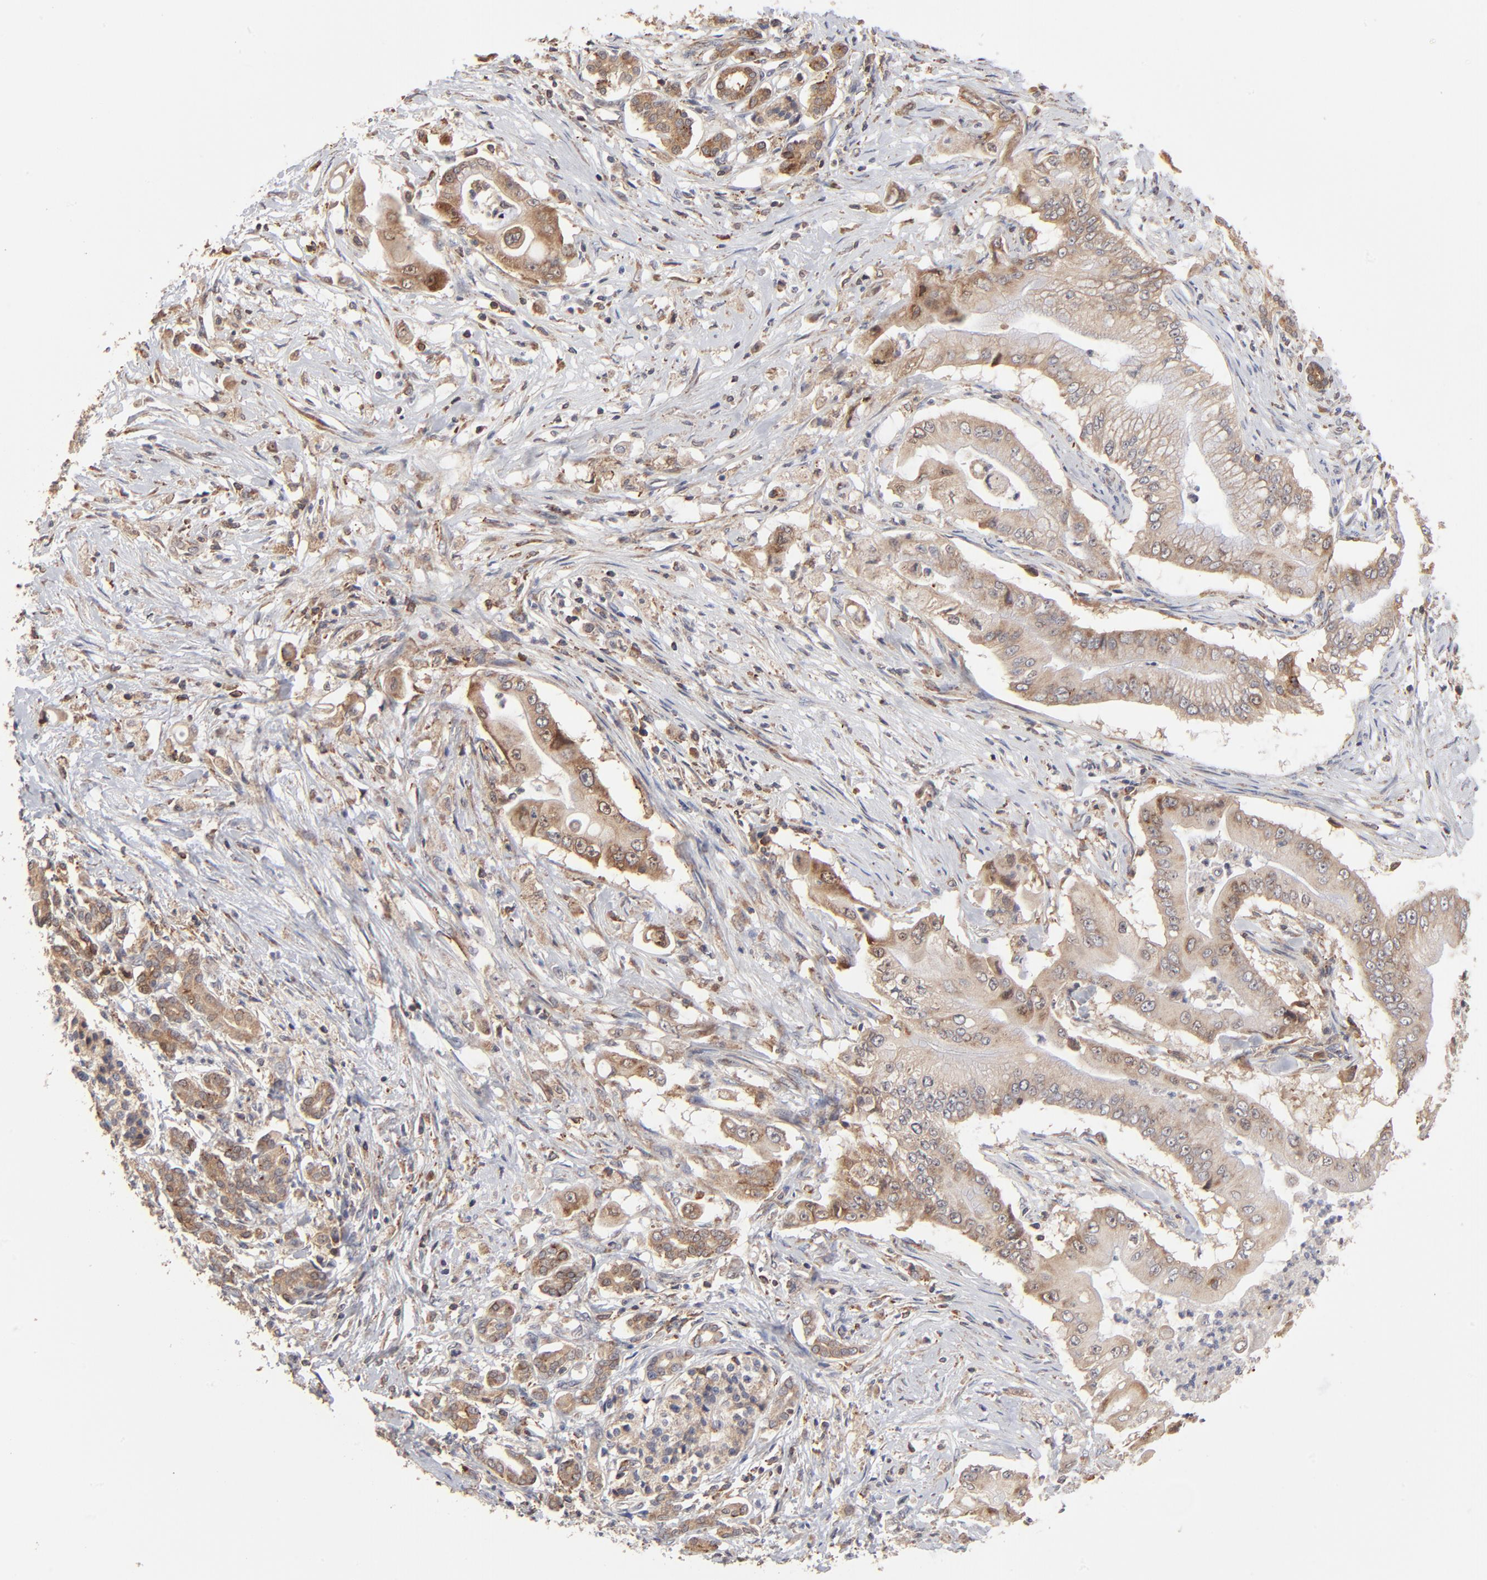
{"staining": {"intensity": "moderate", "quantity": "25%-75%", "location": "cytoplasmic/membranous"}, "tissue": "pancreatic cancer", "cell_type": "Tumor cells", "image_type": "cancer", "snomed": [{"axis": "morphology", "description": "Adenocarcinoma, NOS"}, {"axis": "topography", "description": "Pancreas"}], "caption": "Human pancreatic cancer (adenocarcinoma) stained for a protein (brown) shows moderate cytoplasmic/membranous positive expression in about 25%-75% of tumor cells.", "gene": "RNF213", "patient": {"sex": "male", "age": 62}}